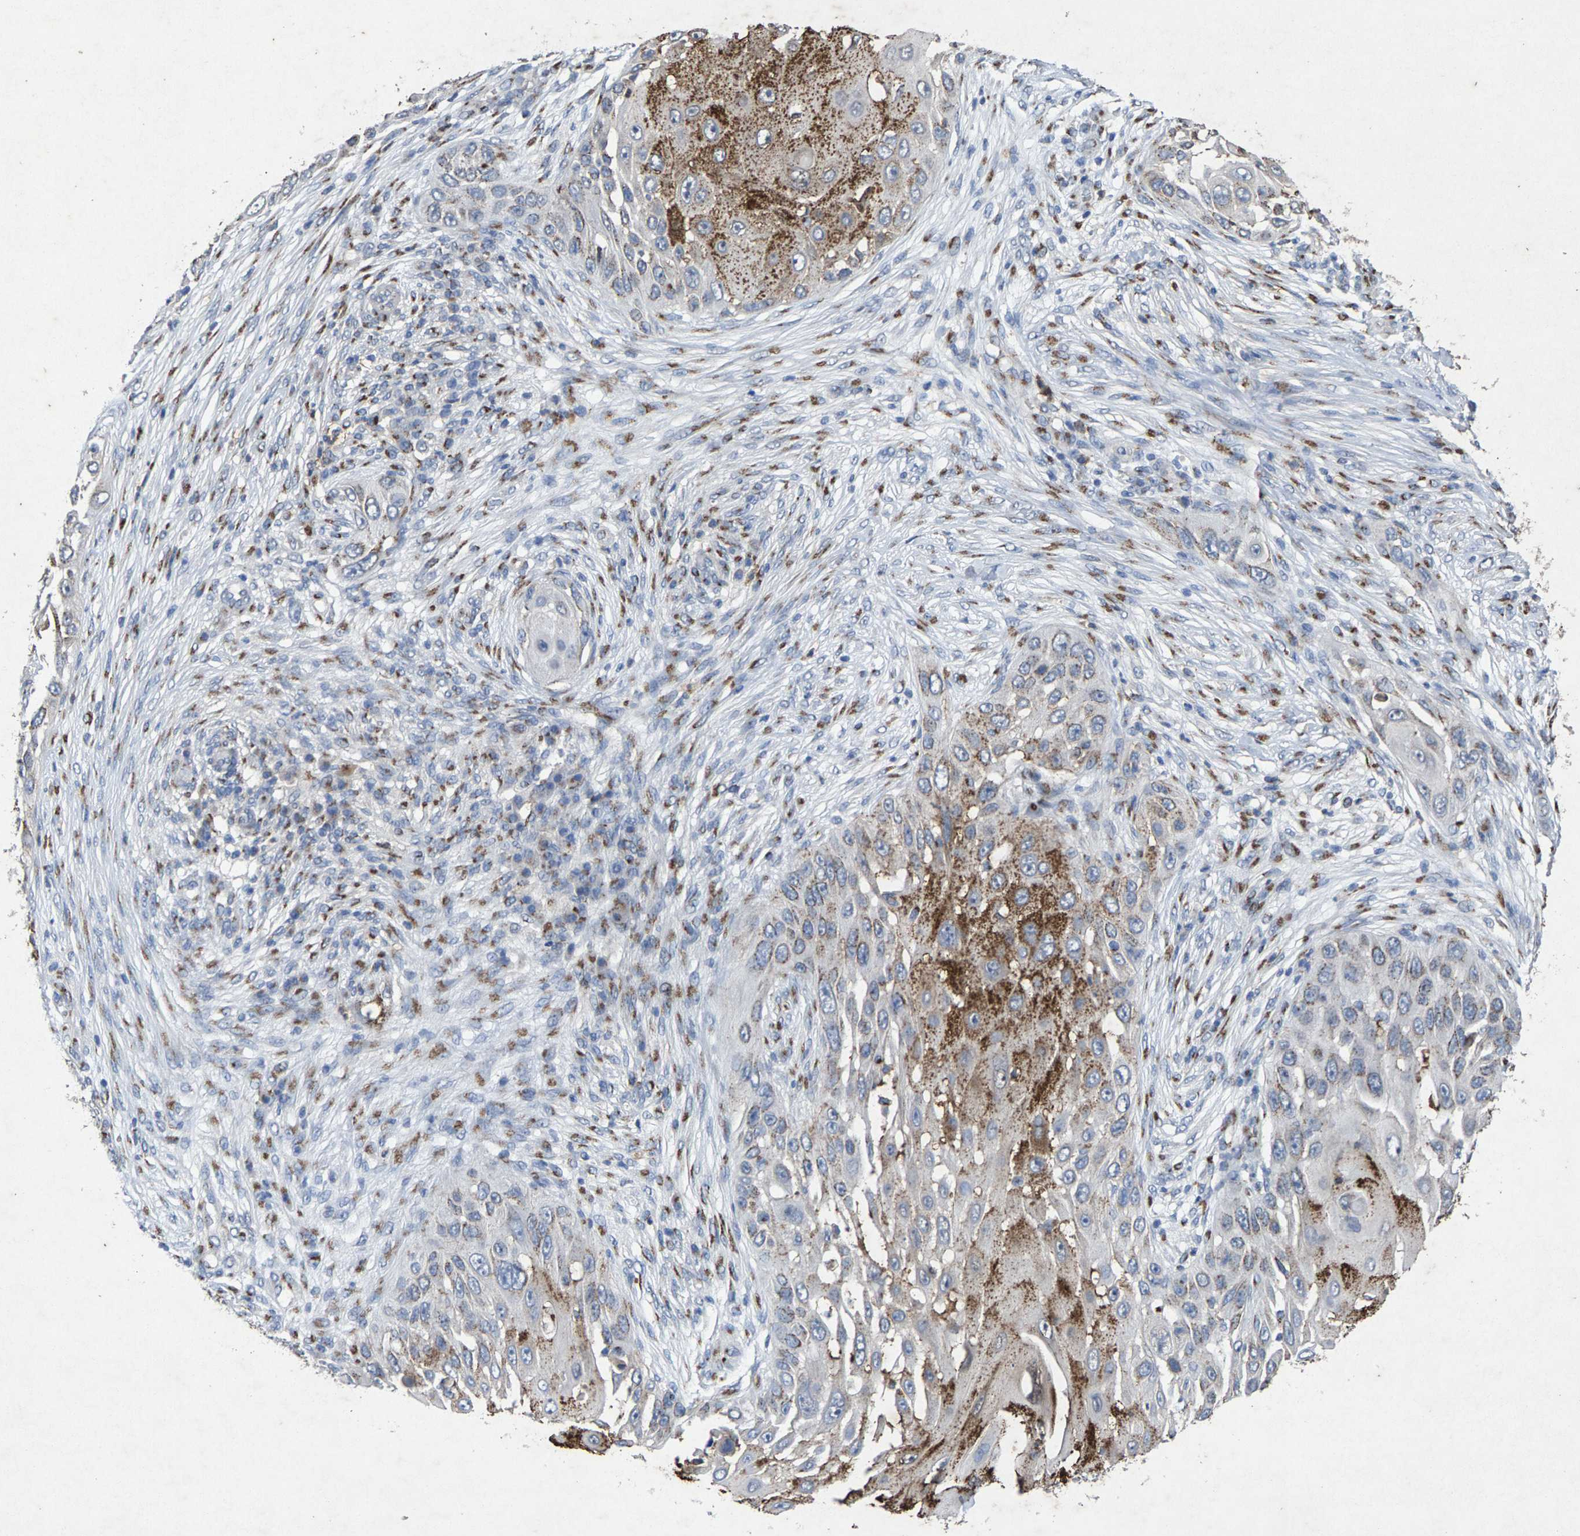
{"staining": {"intensity": "moderate", "quantity": ">75%", "location": "cytoplasmic/membranous"}, "tissue": "skin cancer", "cell_type": "Tumor cells", "image_type": "cancer", "snomed": [{"axis": "morphology", "description": "Squamous cell carcinoma, NOS"}, {"axis": "topography", "description": "Skin"}], "caption": "Squamous cell carcinoma (skin) stained with IHC shows moderate cytoplasmic/membranous positivity in approximately >75% of tumor cells.", "gene": "MAN2A1", "patient": {"sex": "female", "age": 44}}